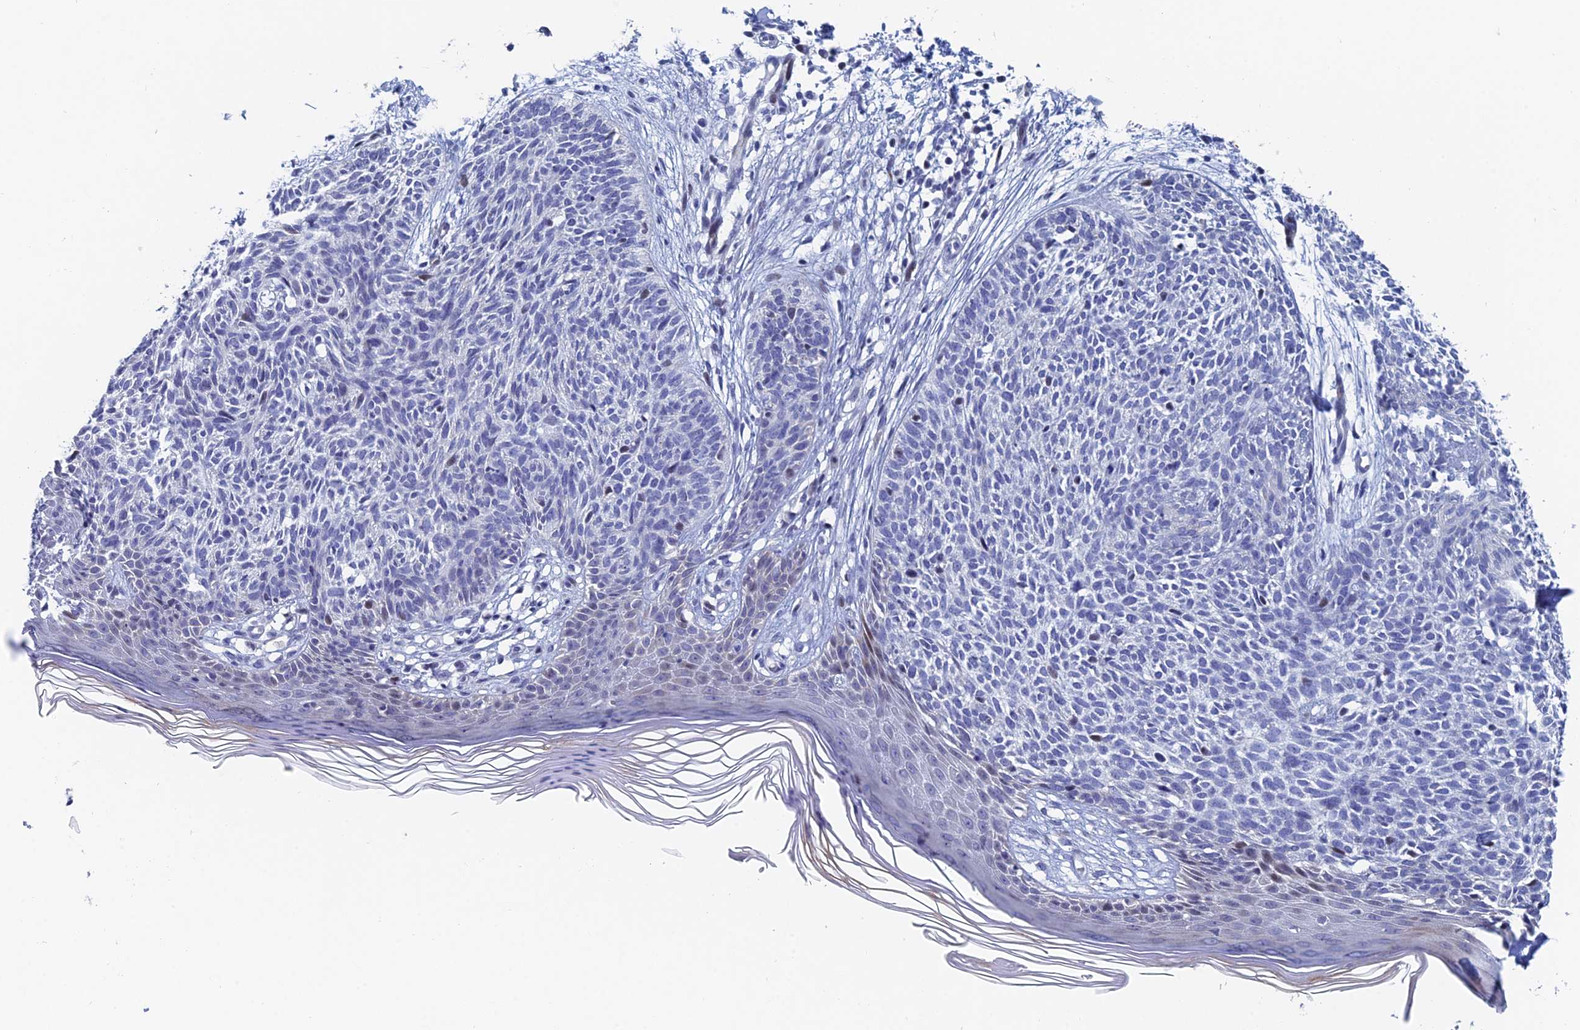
{"staining": {"intensity": "negative", "quantity": "none", "location": "none"}, "tissue": "skin cancer", "cell_type": "Tumor cells", "image_type": "cancer", "snomed": [{"axis": "morphology", "description": "Basal cell carcinoma"}, {"axis": "topography", "description": "Skin"}], "caption": "Tumor cells show no significant protein positivity in skin cancer (basal cell carcinoma).", "gene": "DRGX", "patient": {"sex": "female", "age": 66}}